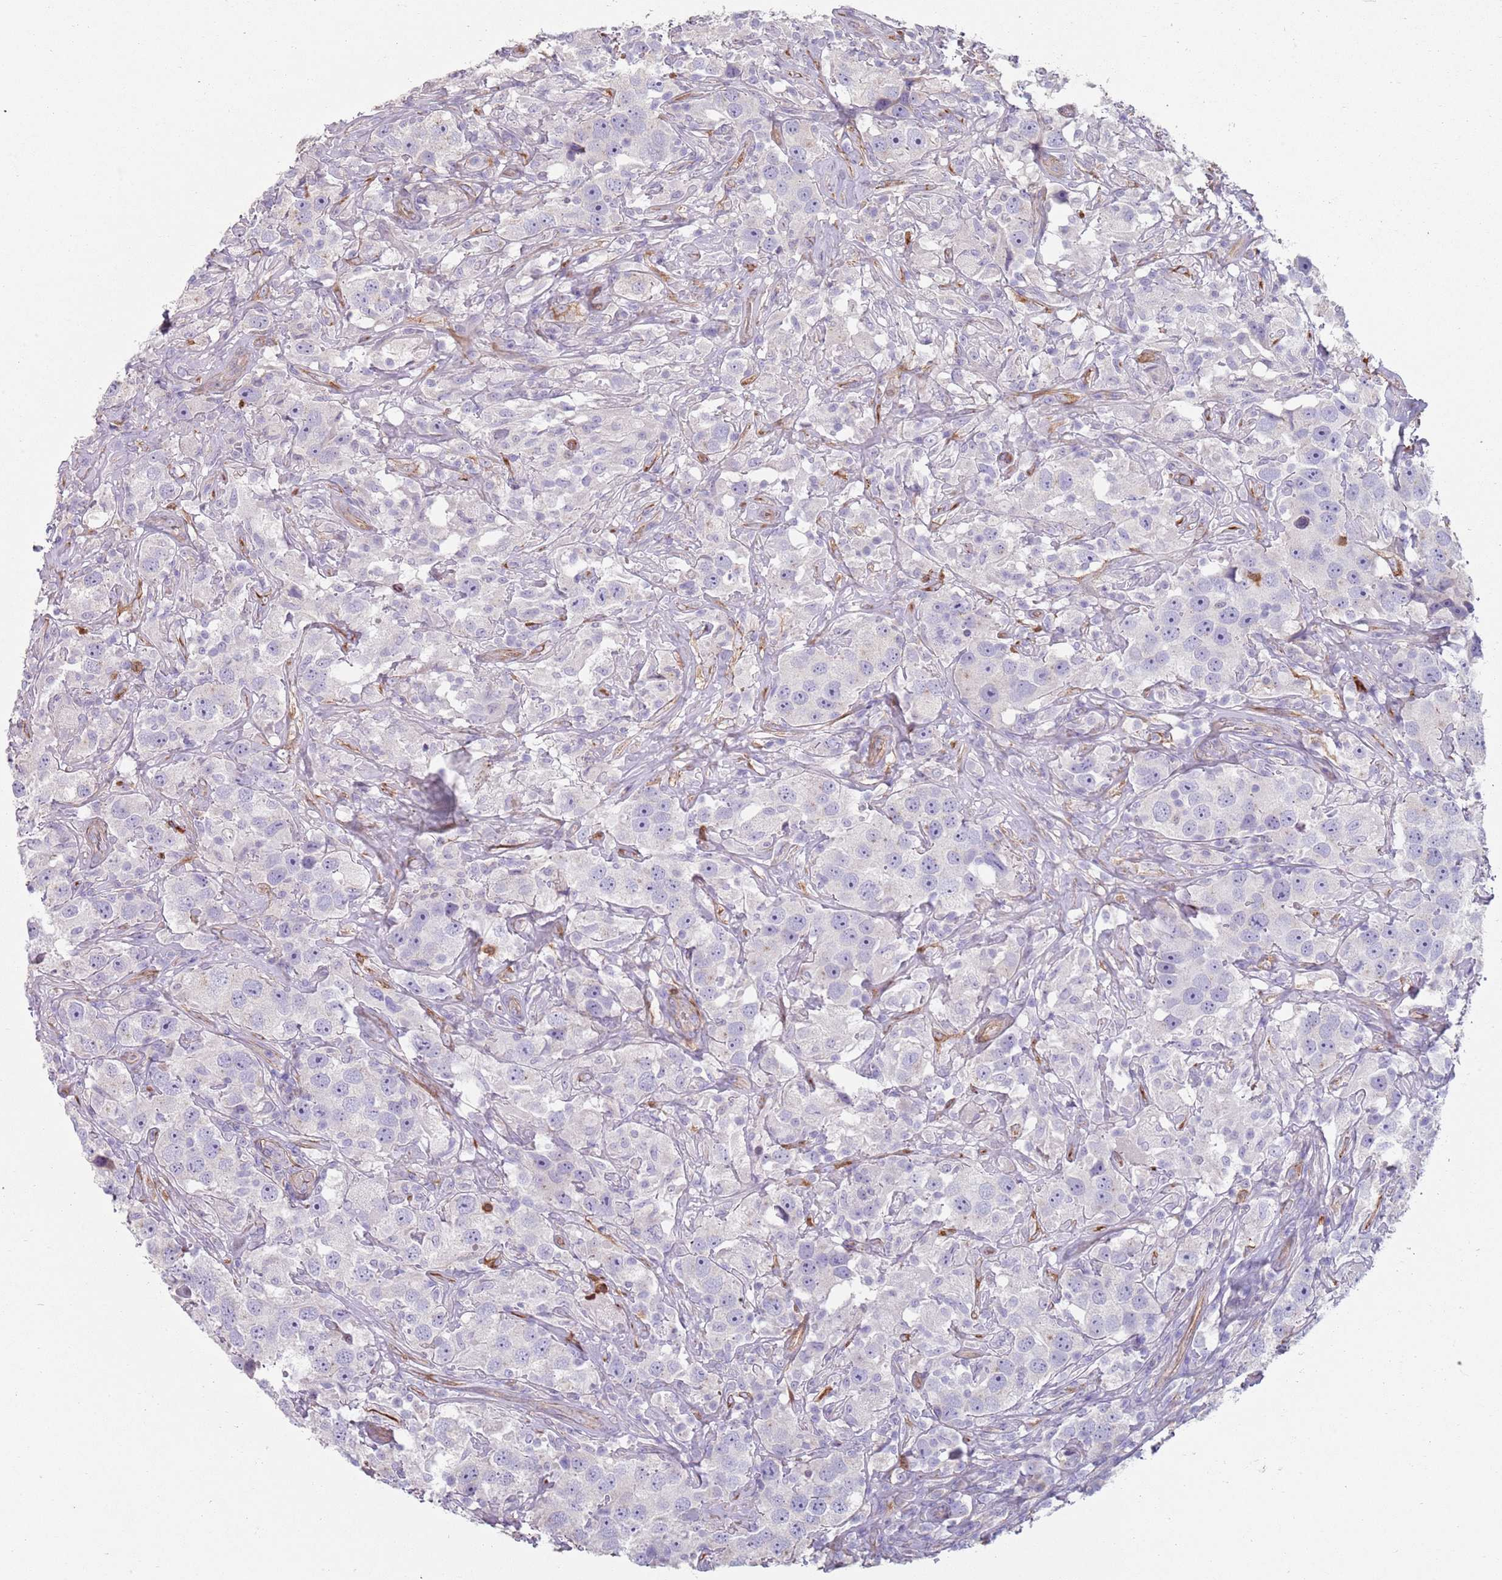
{"staining": {"intensity": "negative", "quantity": "none", "location": "none"}, "tissue": "testis cancer", "cell_type": "Tumor cells", "image_type": "cancer", "snomed": [{"axis": "morphology", "description": "Seminoma, NOS"}, {"axis": "topography", "description": "Testis"}], "caption": "Testis cancer was stained to show a protein in brown. There is no significant expression in tumor cells.", "gene": "PHLPP2", "patient": {"sex": "male", "age": 49}}